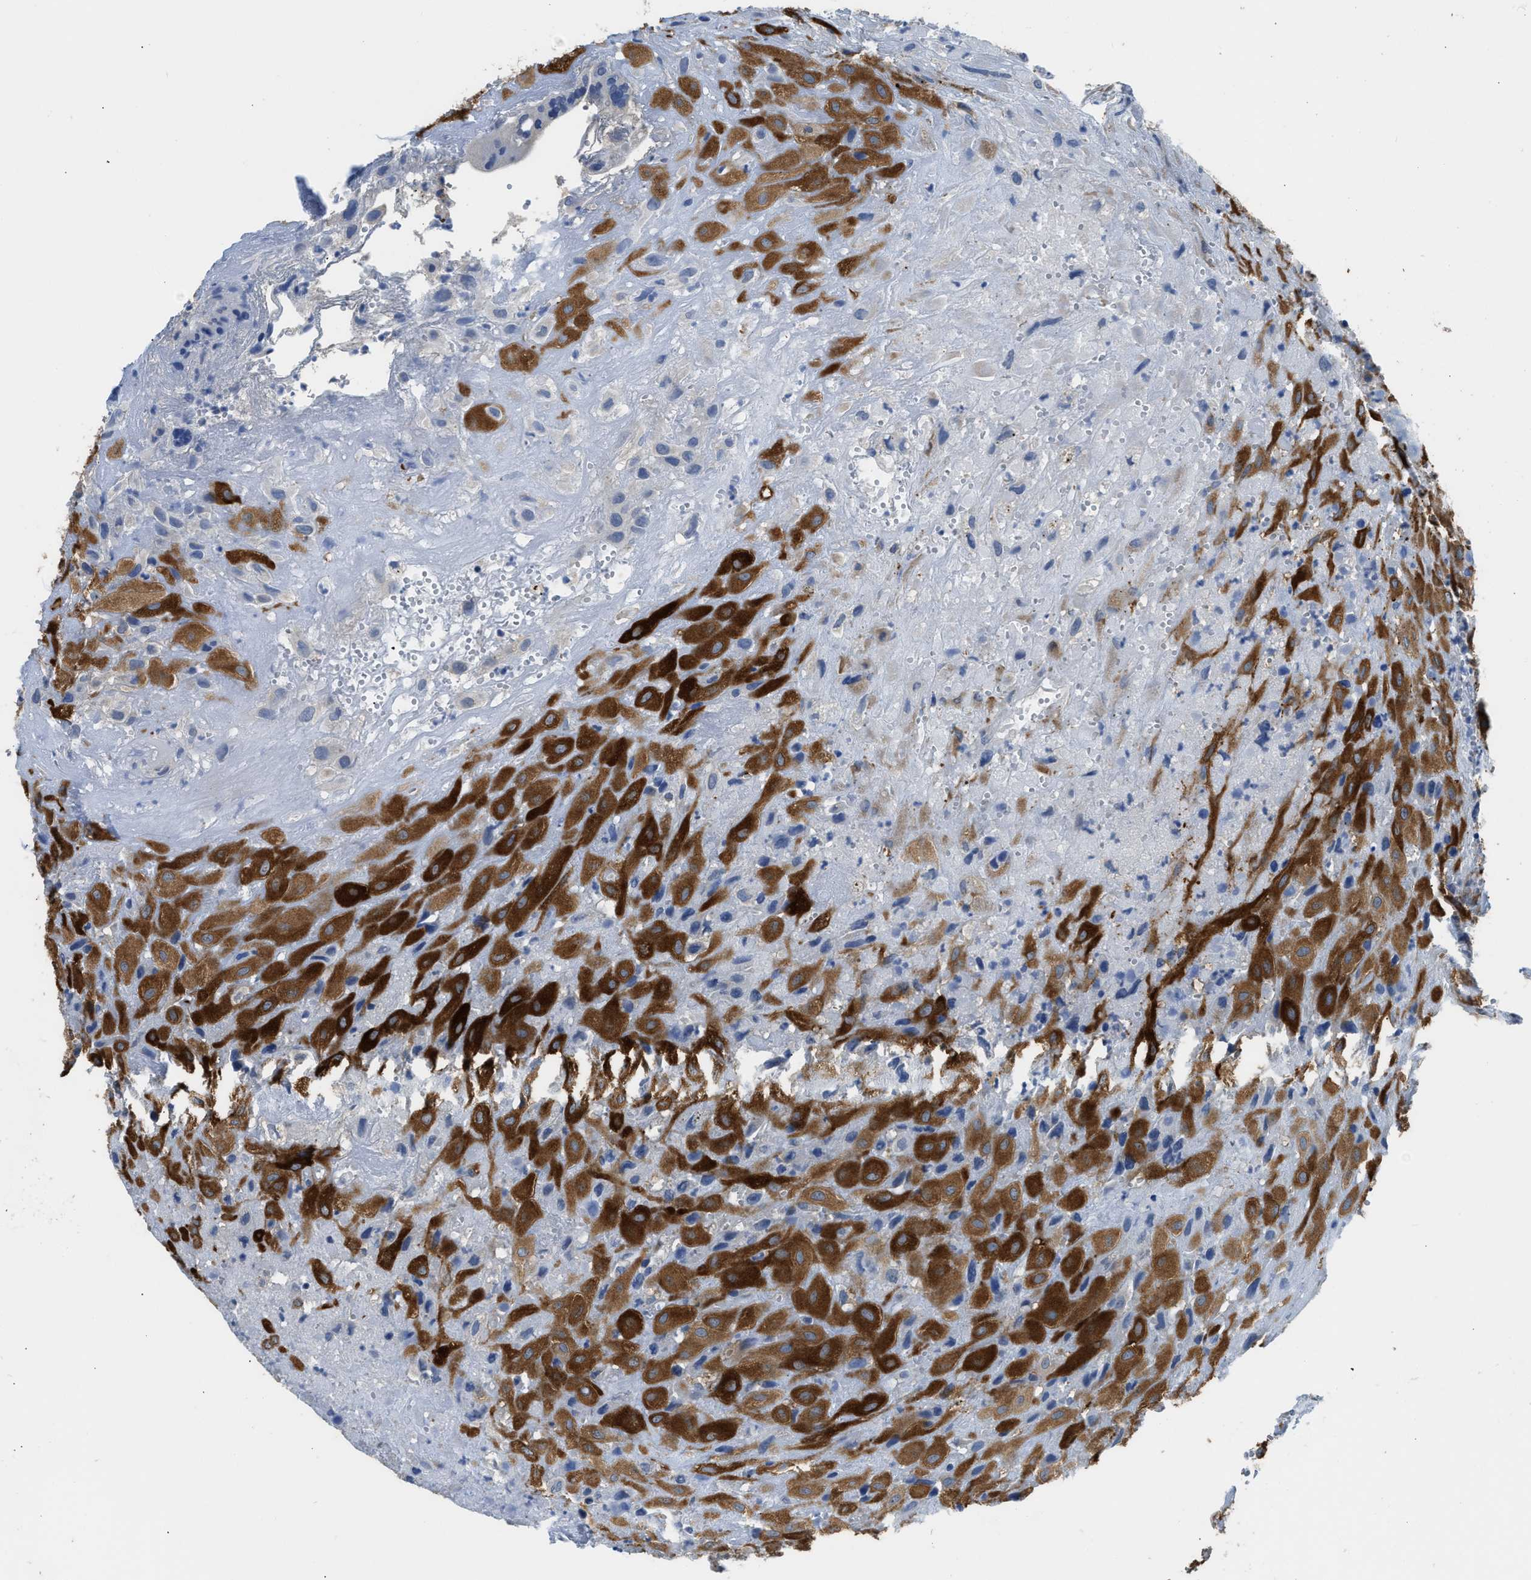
{"staining": {"intensity": "strong", "quantity": ">75%", "location": "cytoplasmic/membranous"}, "tissue": "placenta", "cell_type": "Decidual cells", "image_type": "normal", "snomed": [{"axis": "morphology", "description": "Normal tissue, NOS"}, {"axis": "topography", "description": "Placenta"}], "caption": "Immunohistochemistry of benign placenta displays high levels of strong cytoplasmic/membranous positivity in approximately >75% of decidual cells.", "gene": "ZSWIM5", "patient": {"sex": "female", "age": 18}}